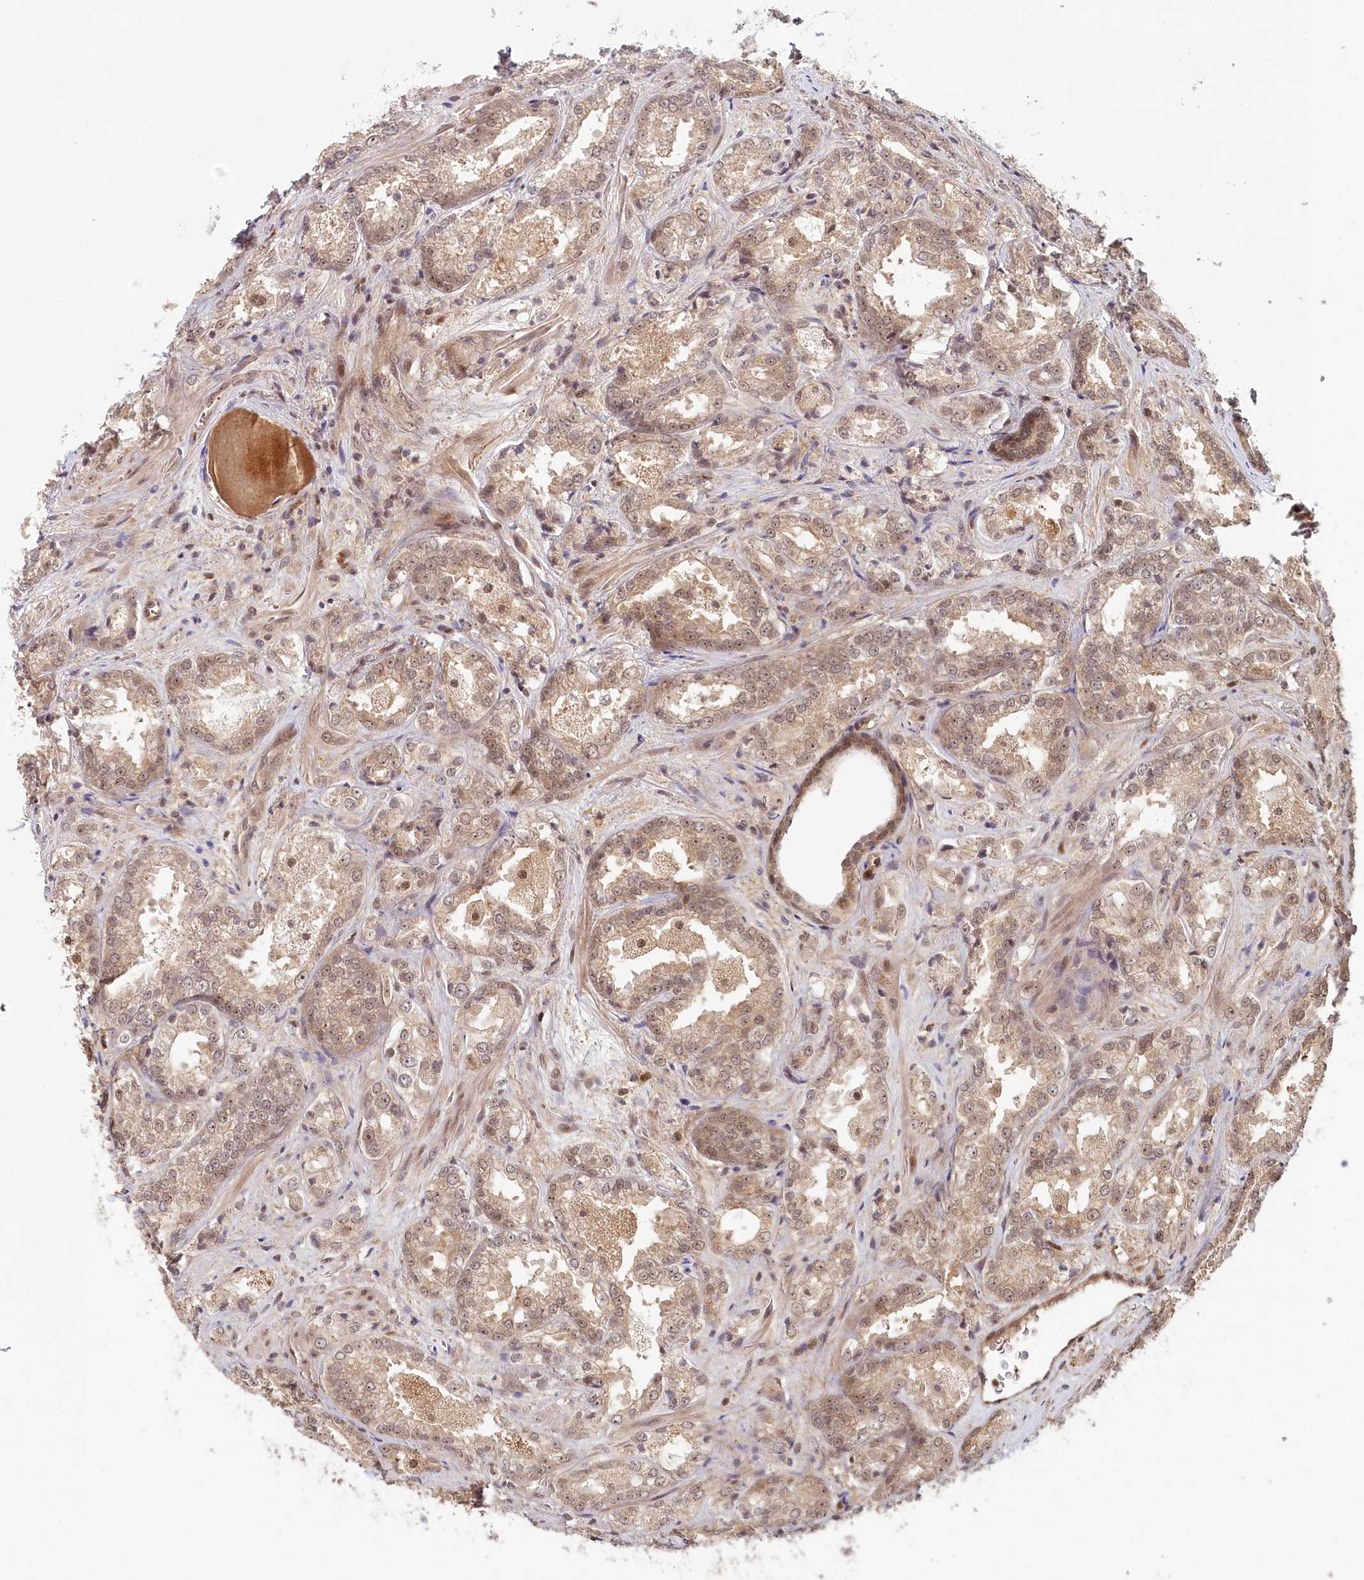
{"staining": {"intensity": "weak", "quantity": ">75%", "location": "cytoplasmic/membranous,nuclear"}, "tissue": "prostate cancer", "cell_type": "Tumor cells", "image_type": "cancer", "snomed": [{"axis": "morphology", "description": "Adenocarcinoma, Low grade"}, {"axis": "topography", "description": "Prostate"}], "caption": "The micrograph reveals staining of prostate cancer, revealing weak cytoplasmic/membranous and nuclear protein expression (brown color) within tumor cells.", "gene": "WAPL", "patient": {"sex": "male", "age": 47}}